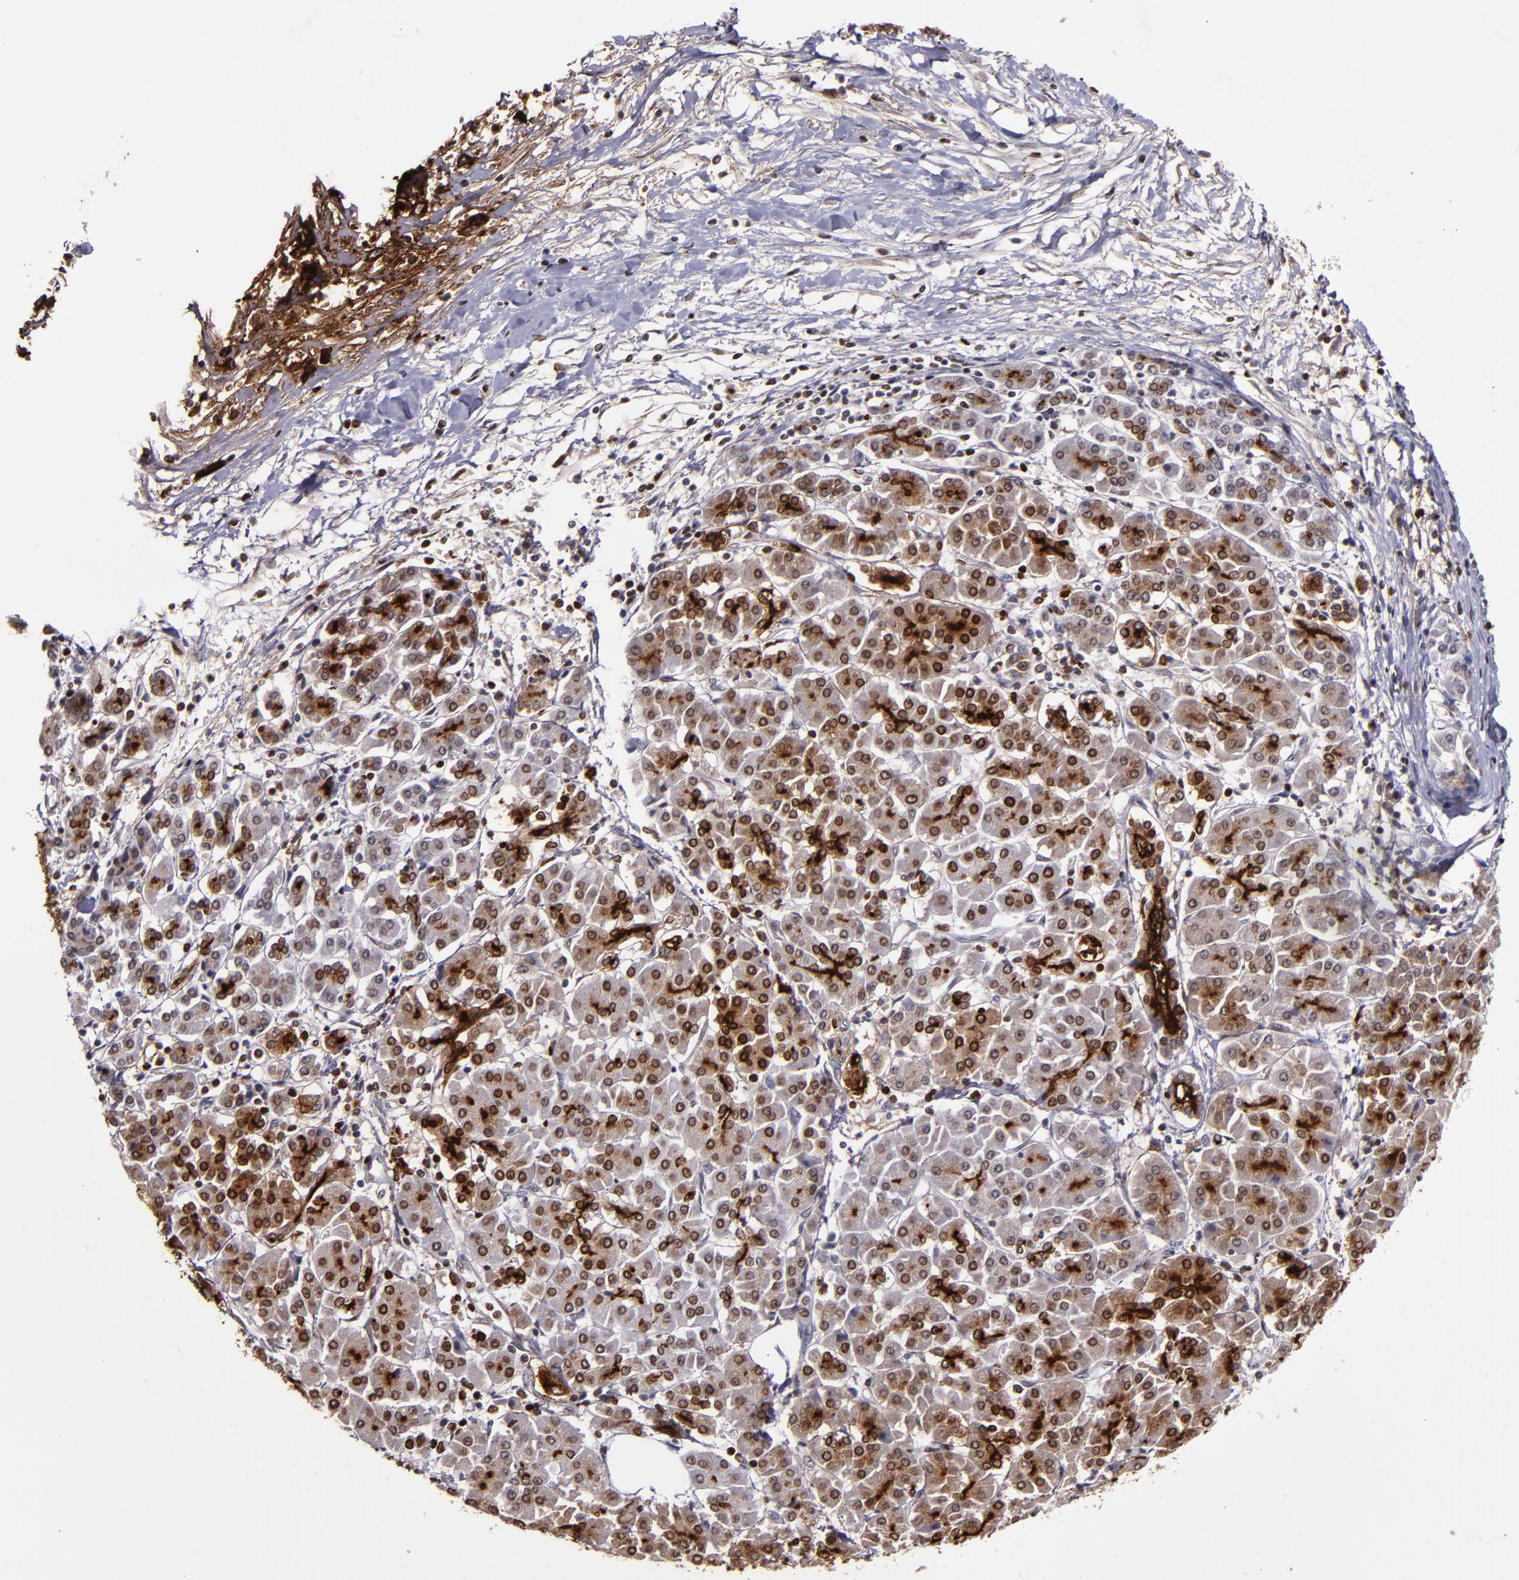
{"staining": {"intensity": "strong", "quantity": ">75%", "location": "cytoplasmic/membranous"}, "tissue": "pancreatic cancer", "cell_type": "Tumor cells", "image_type": "cancer", "snomed": [{"axis": "morphology", "description": "Adenocarcinoma, NOS"}, {"axis": "topography", "description": "Pancreas"}], "caption": "This is an image of immunohistochemistry (IHC) staining of pancreatic adenocarcinoma, which shows strong positivity in the cytoplasmic/membranous of tumor cells.", "gene": "MFGE8", "patient": {"sex": "female", "age": 57}}